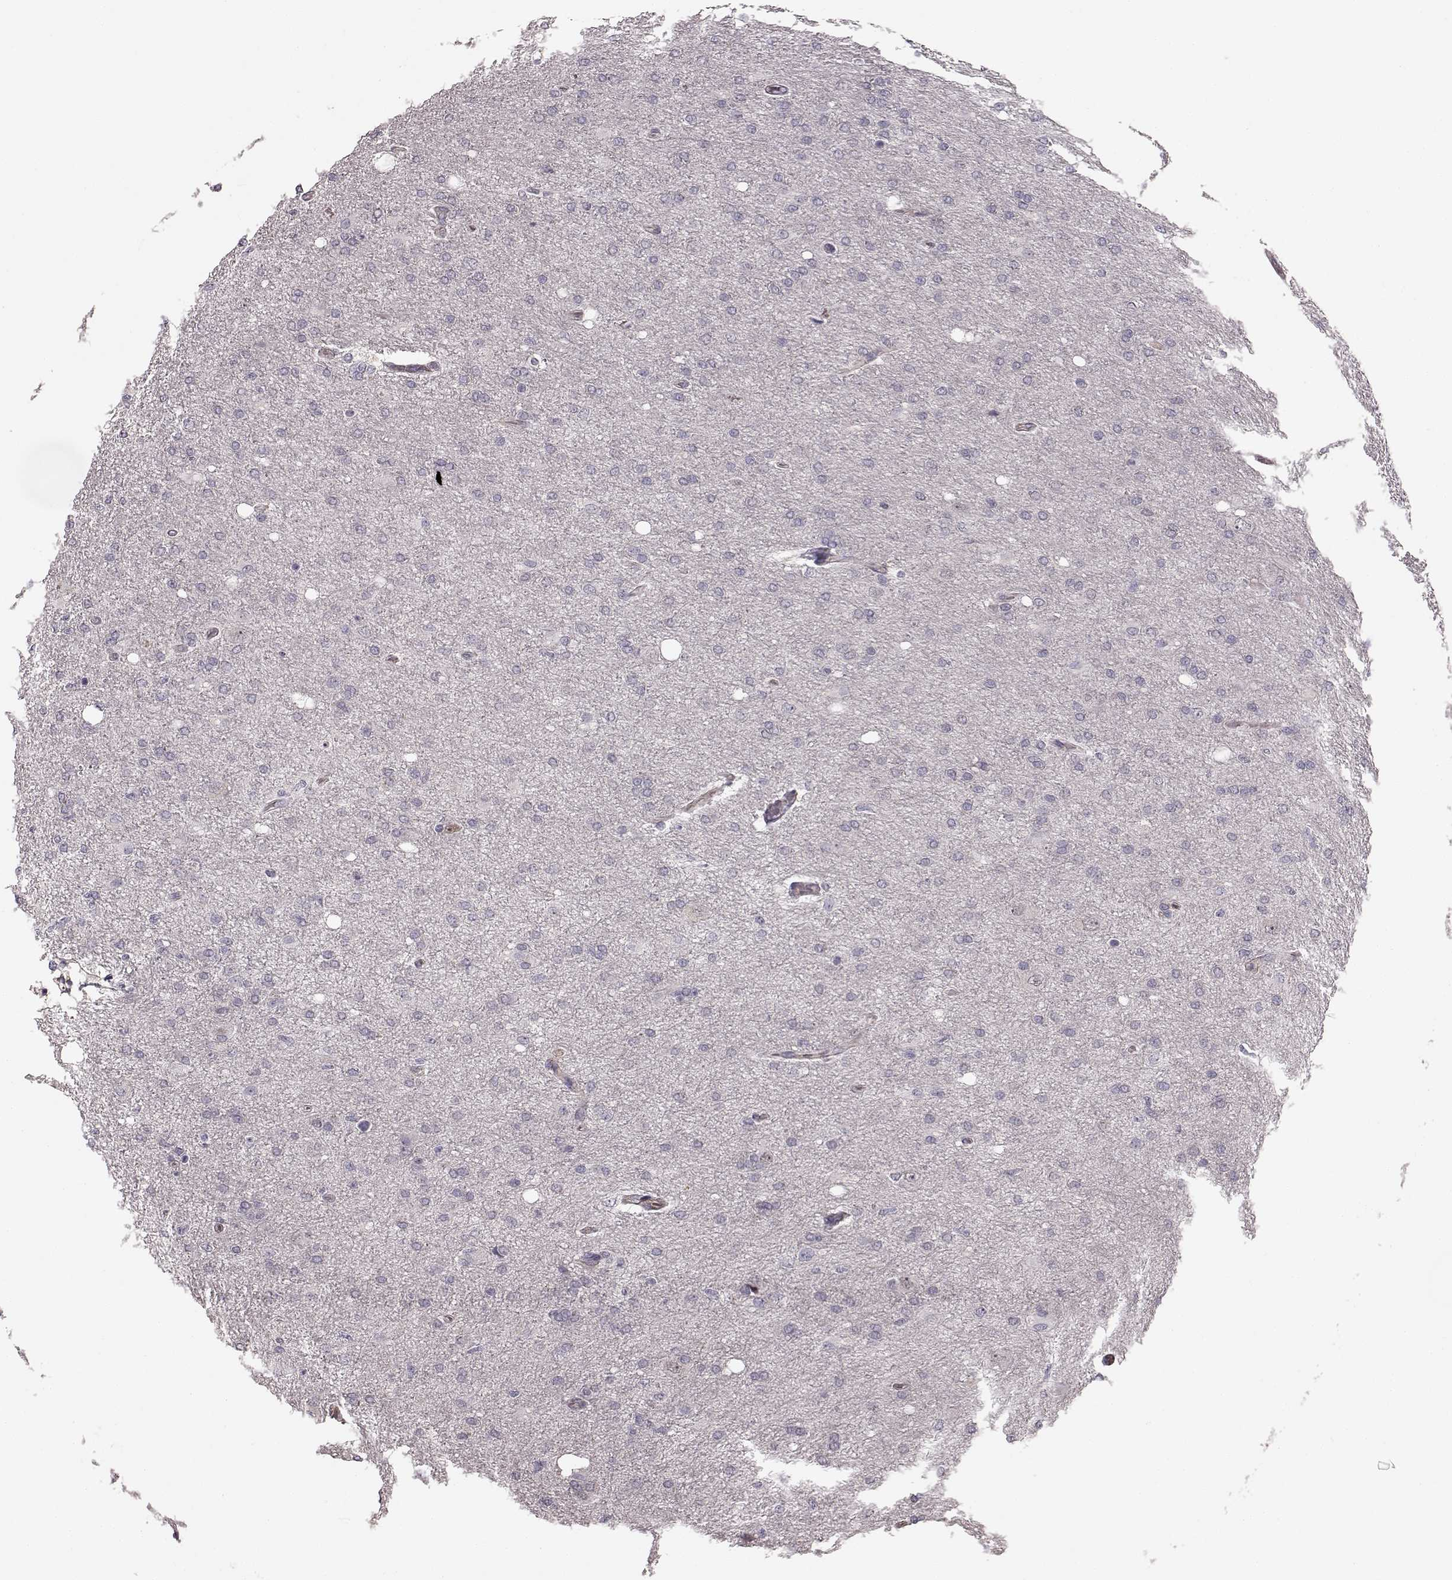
{"staining": {"intensity": "negative", "quantity": "none", "location": "none"}, "tissue": "glioma", "cell_type": "Tumor cells", "image_type": "cancer", "snomed": [{"axis": "morphology", "description": "Glioma, malignant, High grade"}, {"axis": "topography", "description": "Cerebral cortex"}], "caption": "Human glioma stained for a protein using IHC reveals no expression in tumor cells.", "gene": "SLC22A18", "patient": {"sex": "male", "age": 70}}